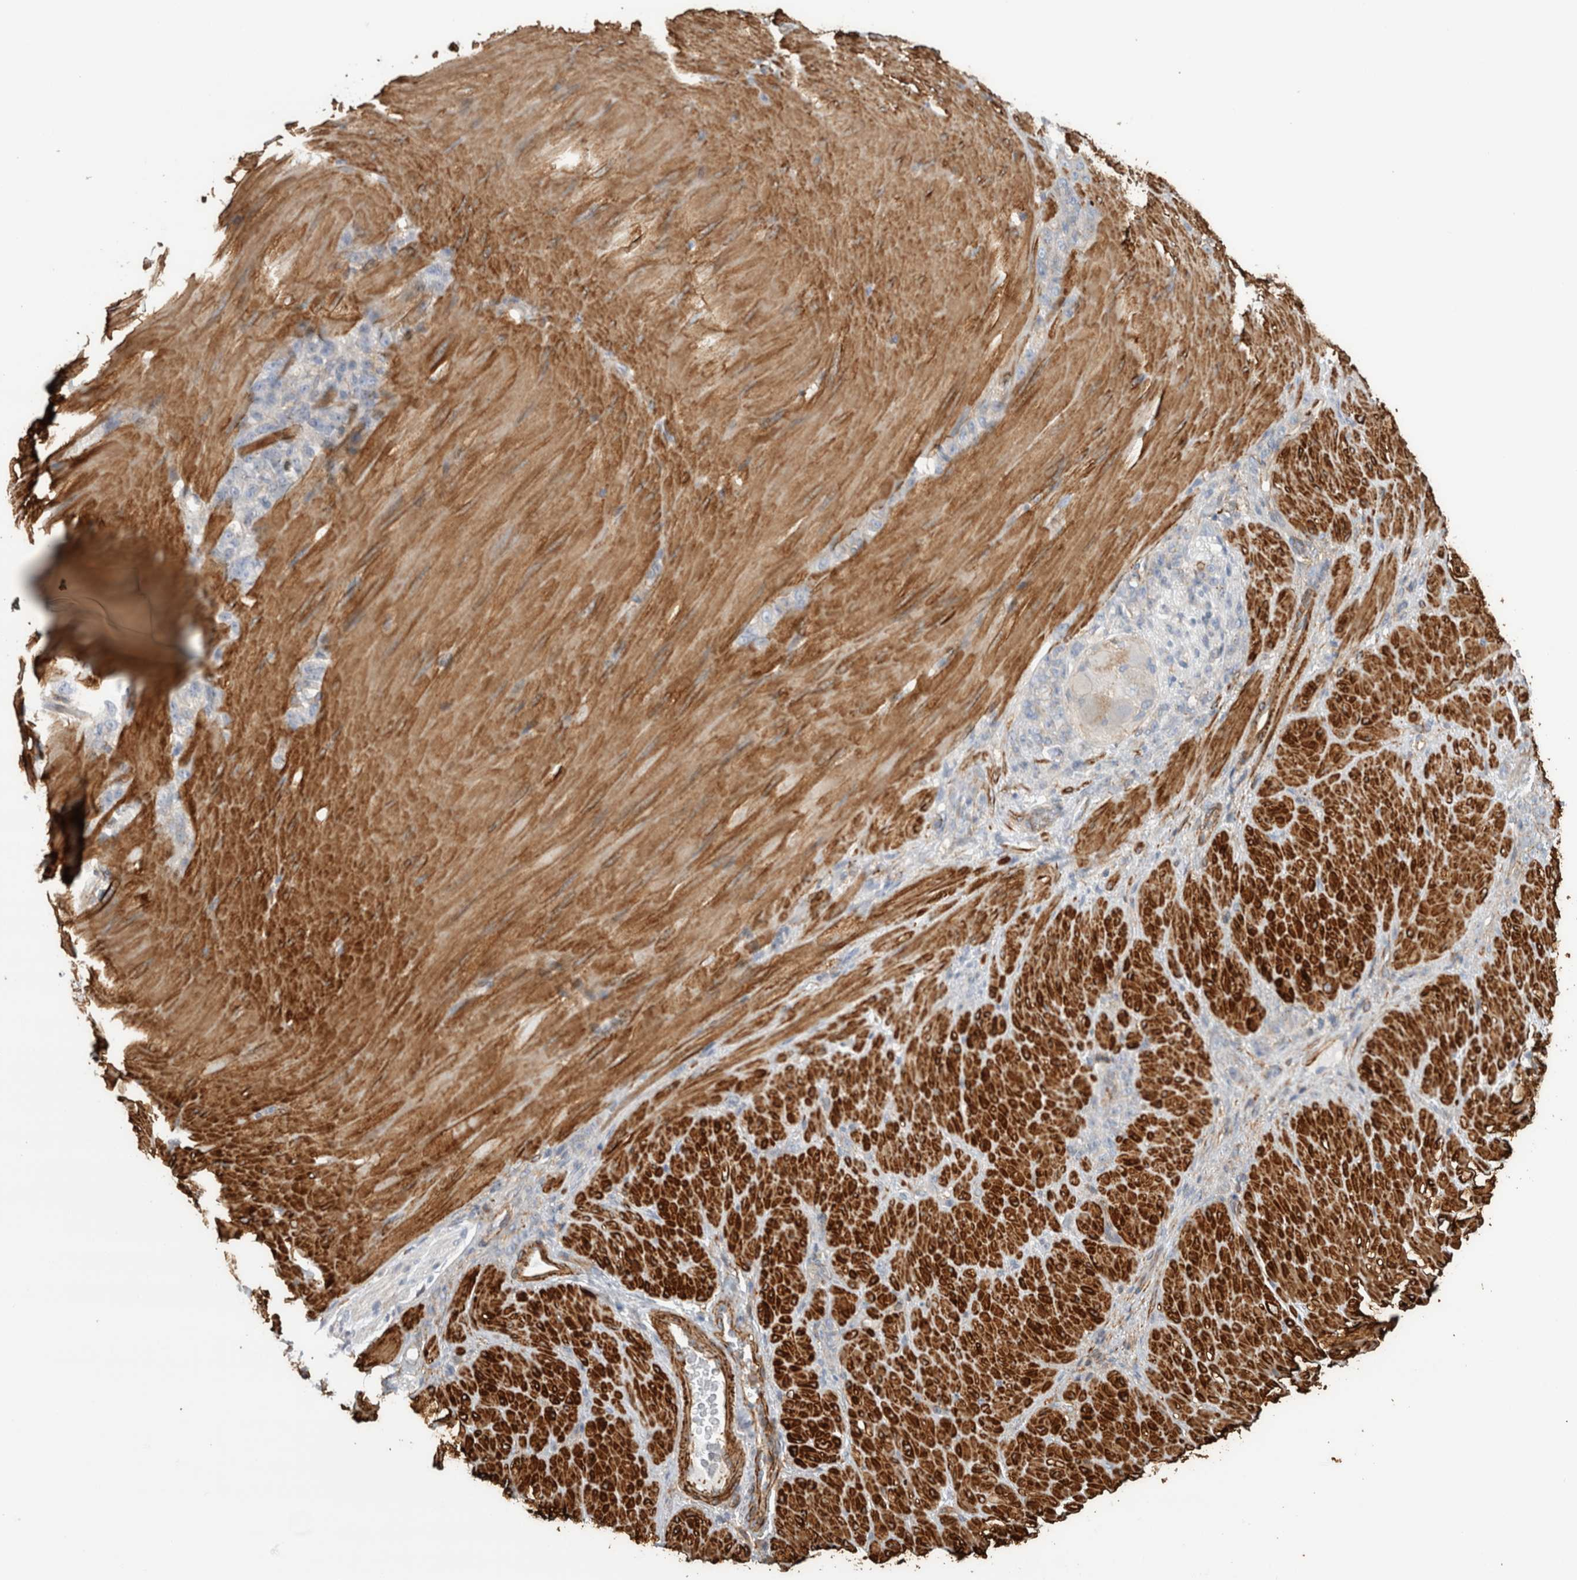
{"staining": {"intensity": "negative", "quantity": "none", "location": "none"}, "tissue": "stomach cancer", "cell_type": "Tumor cells", "image_type": "cancer", "snomed": [{"axis": "morphology", "description": "Normal tissue, NOS"}, {"axis": "morphology", "description": "Adenocarcinoma, NOS"}, {"axis": "topography", "description": "Stomach"}], "caption": "Tumor cells show no significant protein positivity in stomach adenocarcinoma.", "gene": "GPER1", "patient": {"sex": "male", "age": 82}}